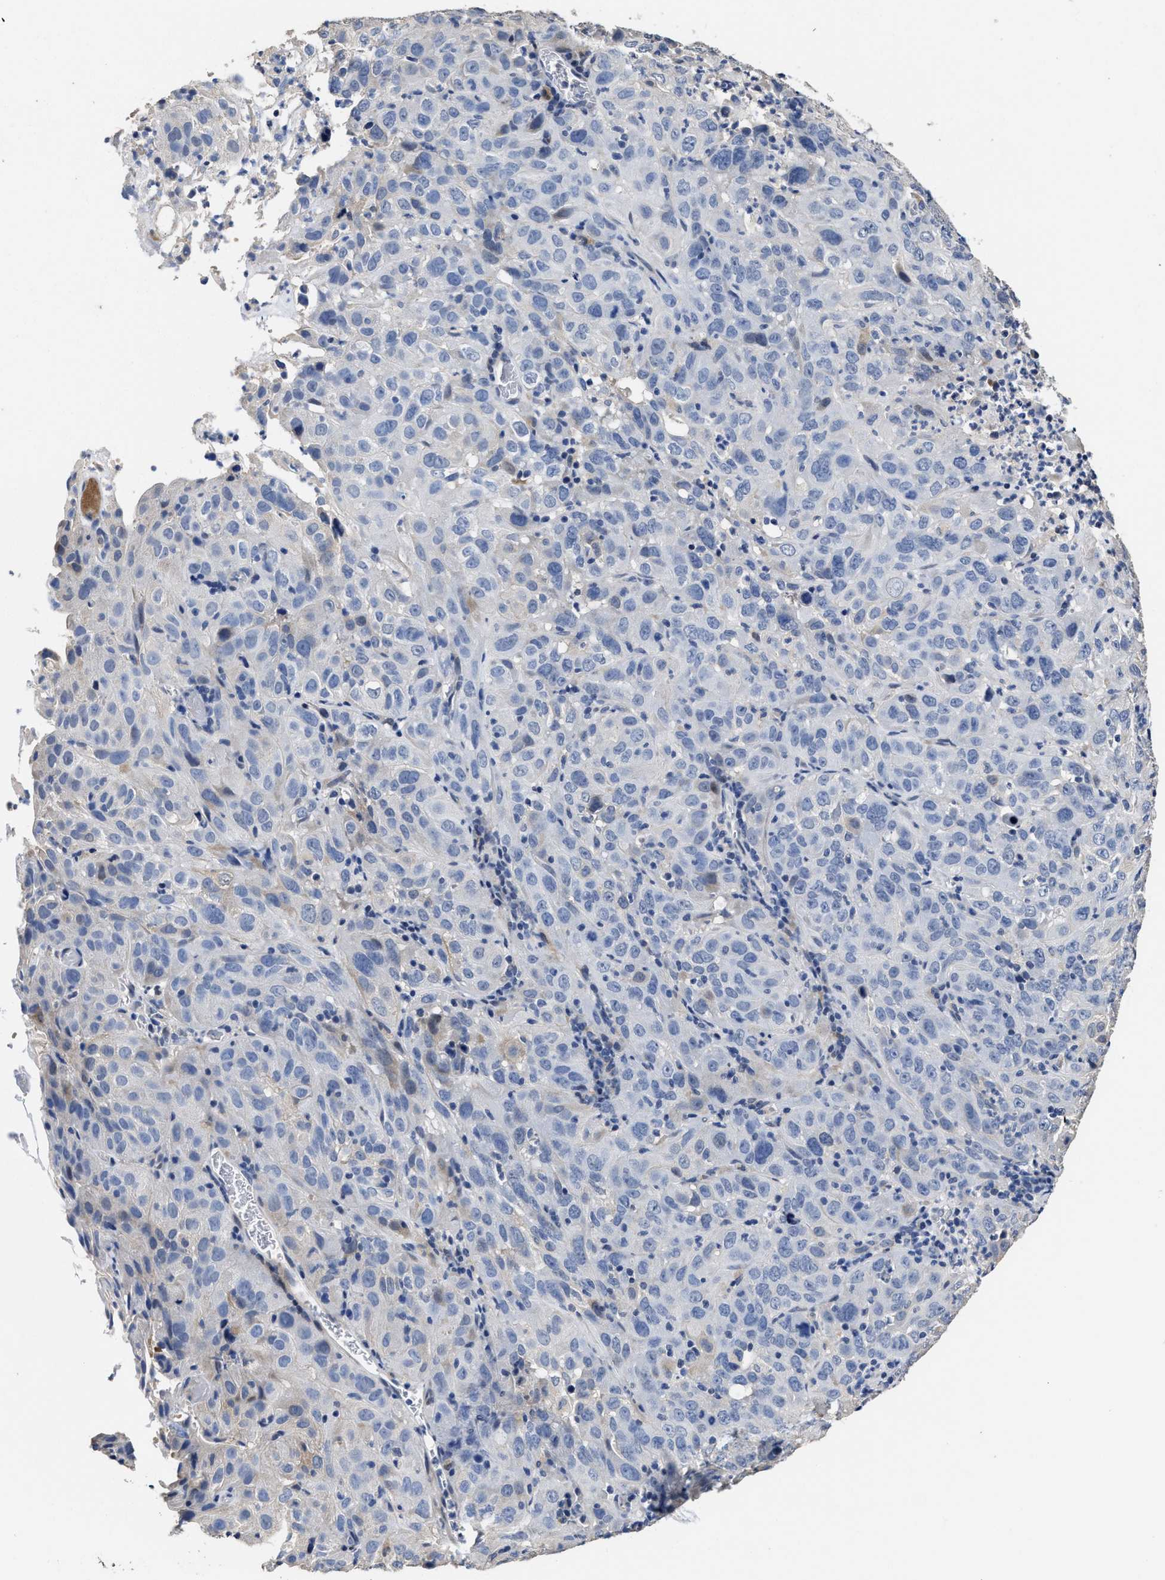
{"staining": {"intensity": "negative", "quantity": "none", "location": "none"}, "tissue": "cervical cancer", "cell_type": "Tumor cells", "image_type": "cancer", "snomed": [{"axis": "morphology", "description": "Squamous cell carcinoma, NOS"}, {"axis": "topography", "description": "Cervix"}], "caption": "Immunohistochemical staining of human squamous cell carcinoma (cervical) displays no significant expression in tumor cells. (Brightfield microscopy of DAB immunohistochemistry at high magnification).", "gene": "ZFAT", "patient": {"sex": "female", "age": 32}}